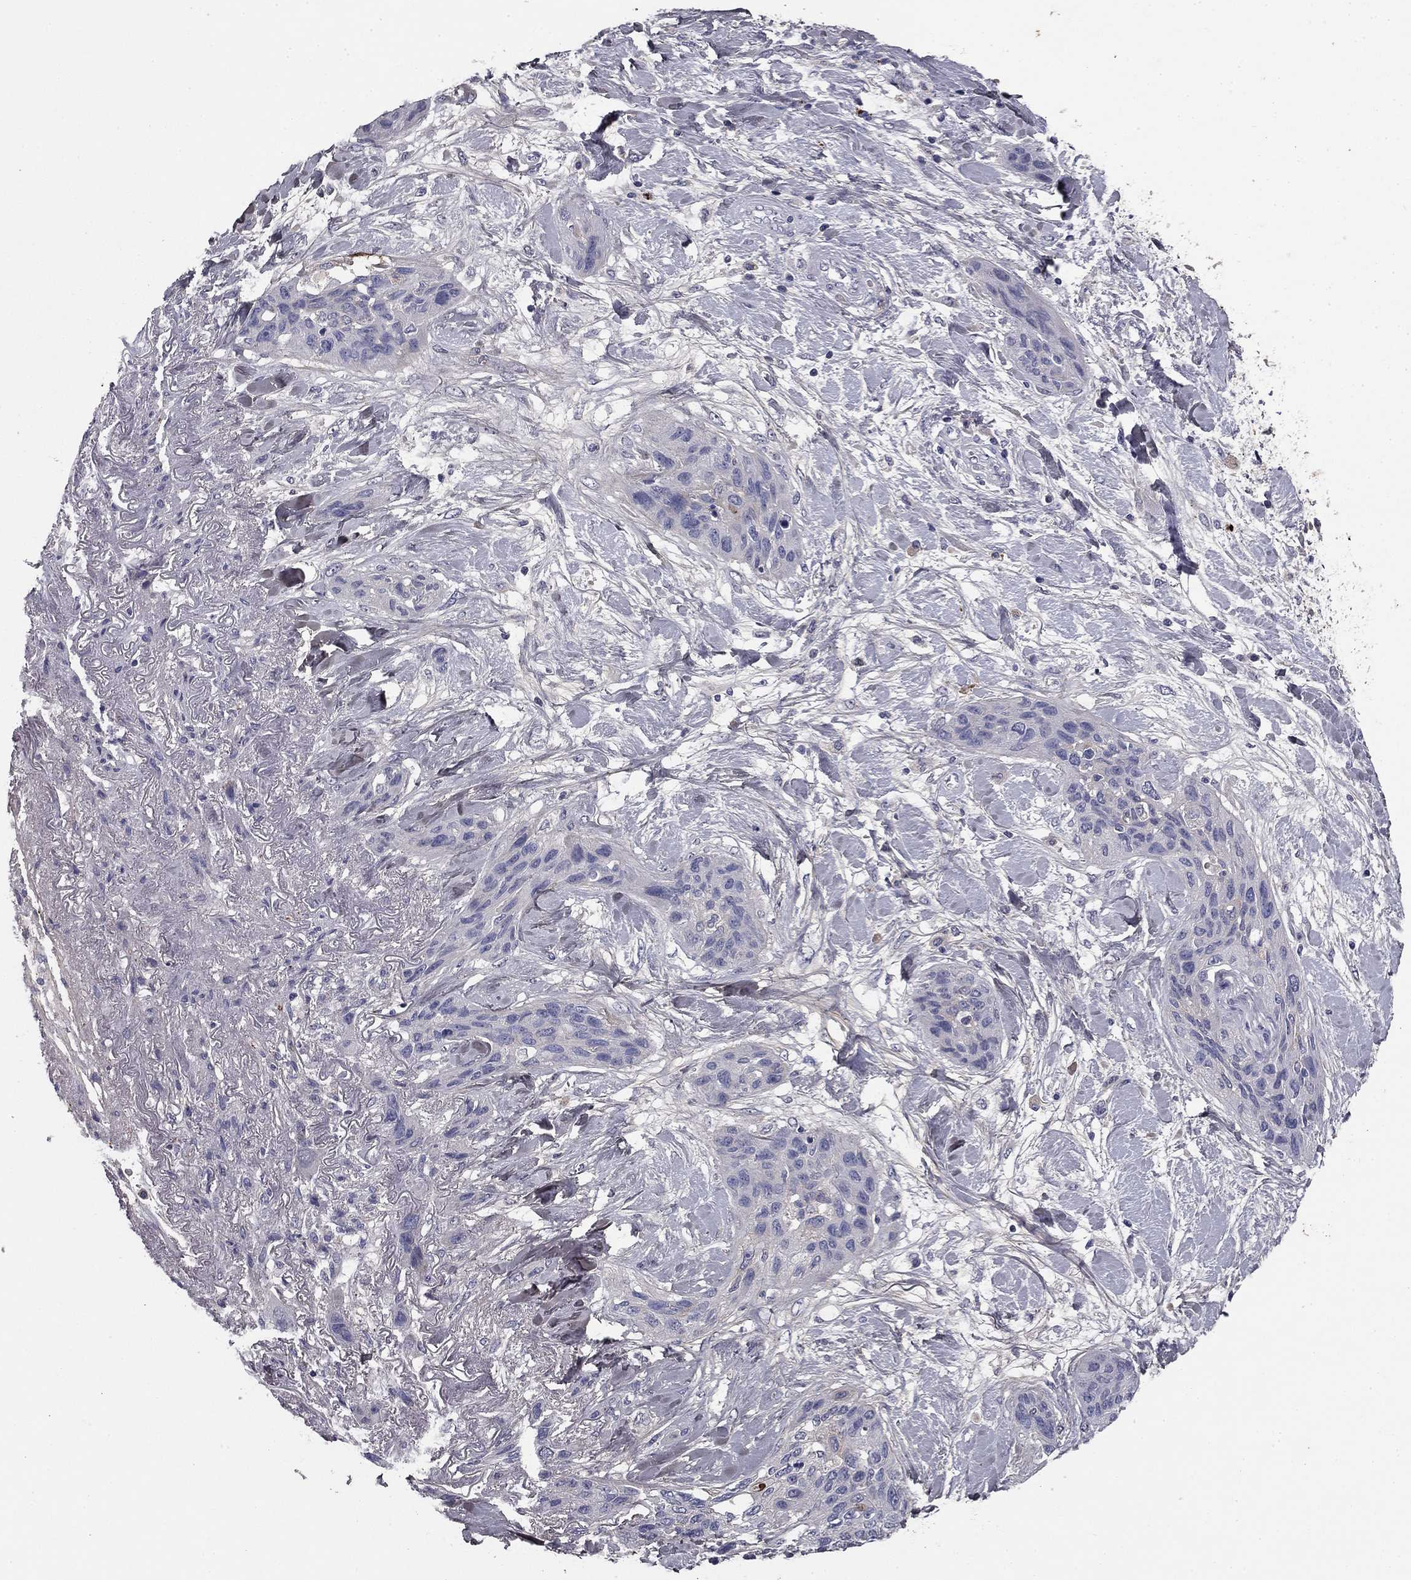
{"staining": {"intensity": "negative", "quantity": "none", "location": "none"}, "tissue": "lung cancer", "cell_type": "Tumor cells", "image_type": "cancer", "snomed": [{"axis": "morphology", "description": "Squamous cell carcinoma, NOS"}, {"axis": "topography", "description": "Lung"}], "caption": "The micrograph displays no staining of tumor cells in lung cancer (squamous cell carcinoma).", "gene": "COL2A1", "patient": {"sex": "female", "age": 70}}